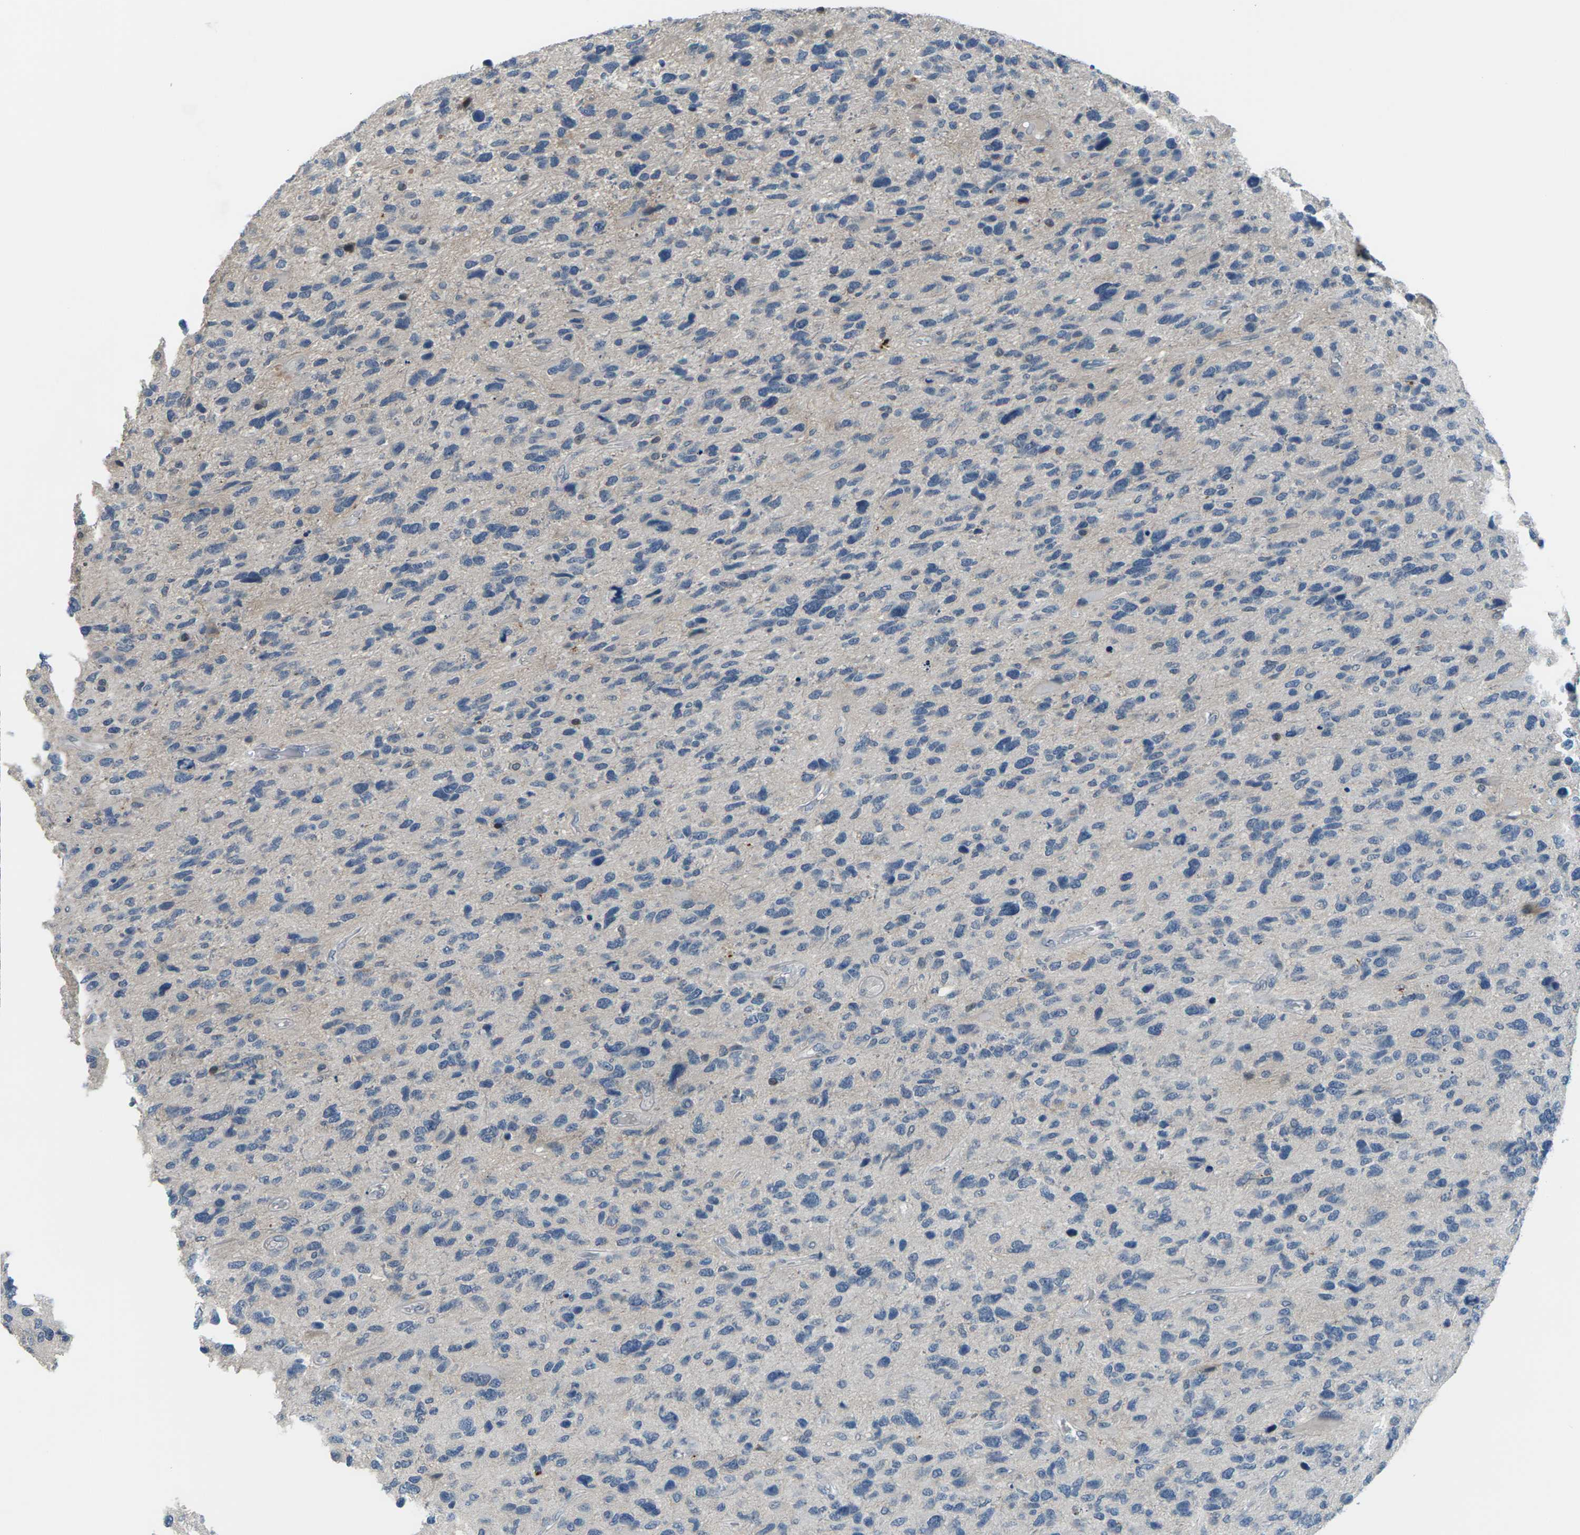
{"staining": {"intensity": "negative", "quantity": "none", "location": "none"}, "tissue": "glioma", "cell_type": "Tumor cells", "image_type": "cancer", "snomed": [{"axis": "morphology", "description": "Glioma, malignant, High grade"}, {"axis": "topography", "description": "Brain"}], "caption": "This is a photomicrograph of immunohistochemistry staining of glioma, which shows no positivity in tumor cells.", "gene": "SLC13A3", "patient": {"sex": "female", "age": 58}}